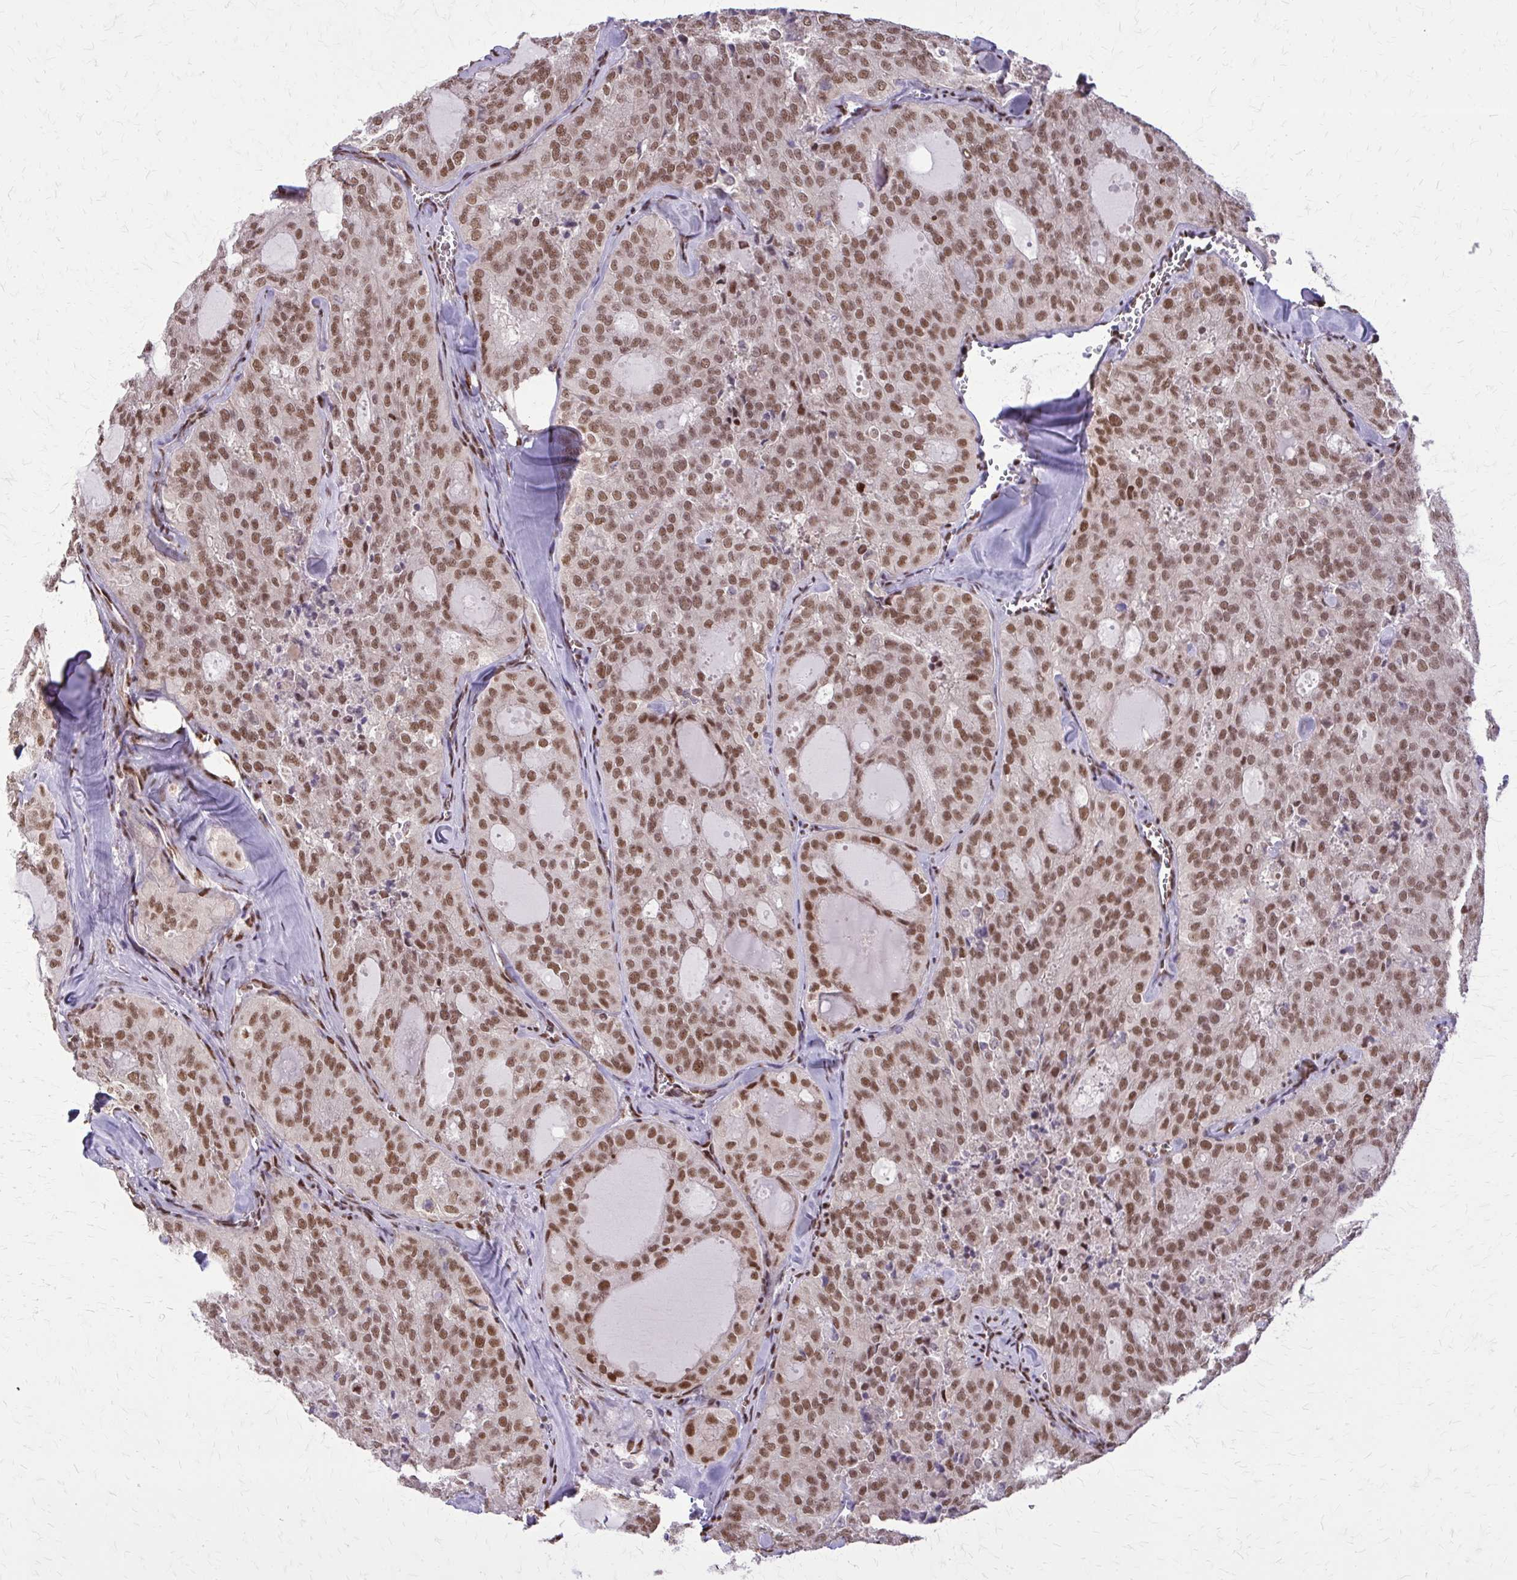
{"staining": {"intensity": "moderate", "quantity": ">75%", "location": "nuclear"}, "tissue": "thyroid cancer", "cell_type": "Tumor cells", "image_type": "cancer", "snomed": [{"axis": "morphology", "description": "Follicular adenoma carcinoma, NOS"}, {"axis": "topography", "description": "Thyroid gland"}], "caption": "Thyroid cancer stained with a protein marker exhibits moderate staining in tumor cells.", "gene": "TTF1", "patient": {"sex": "male", "age": 75}}